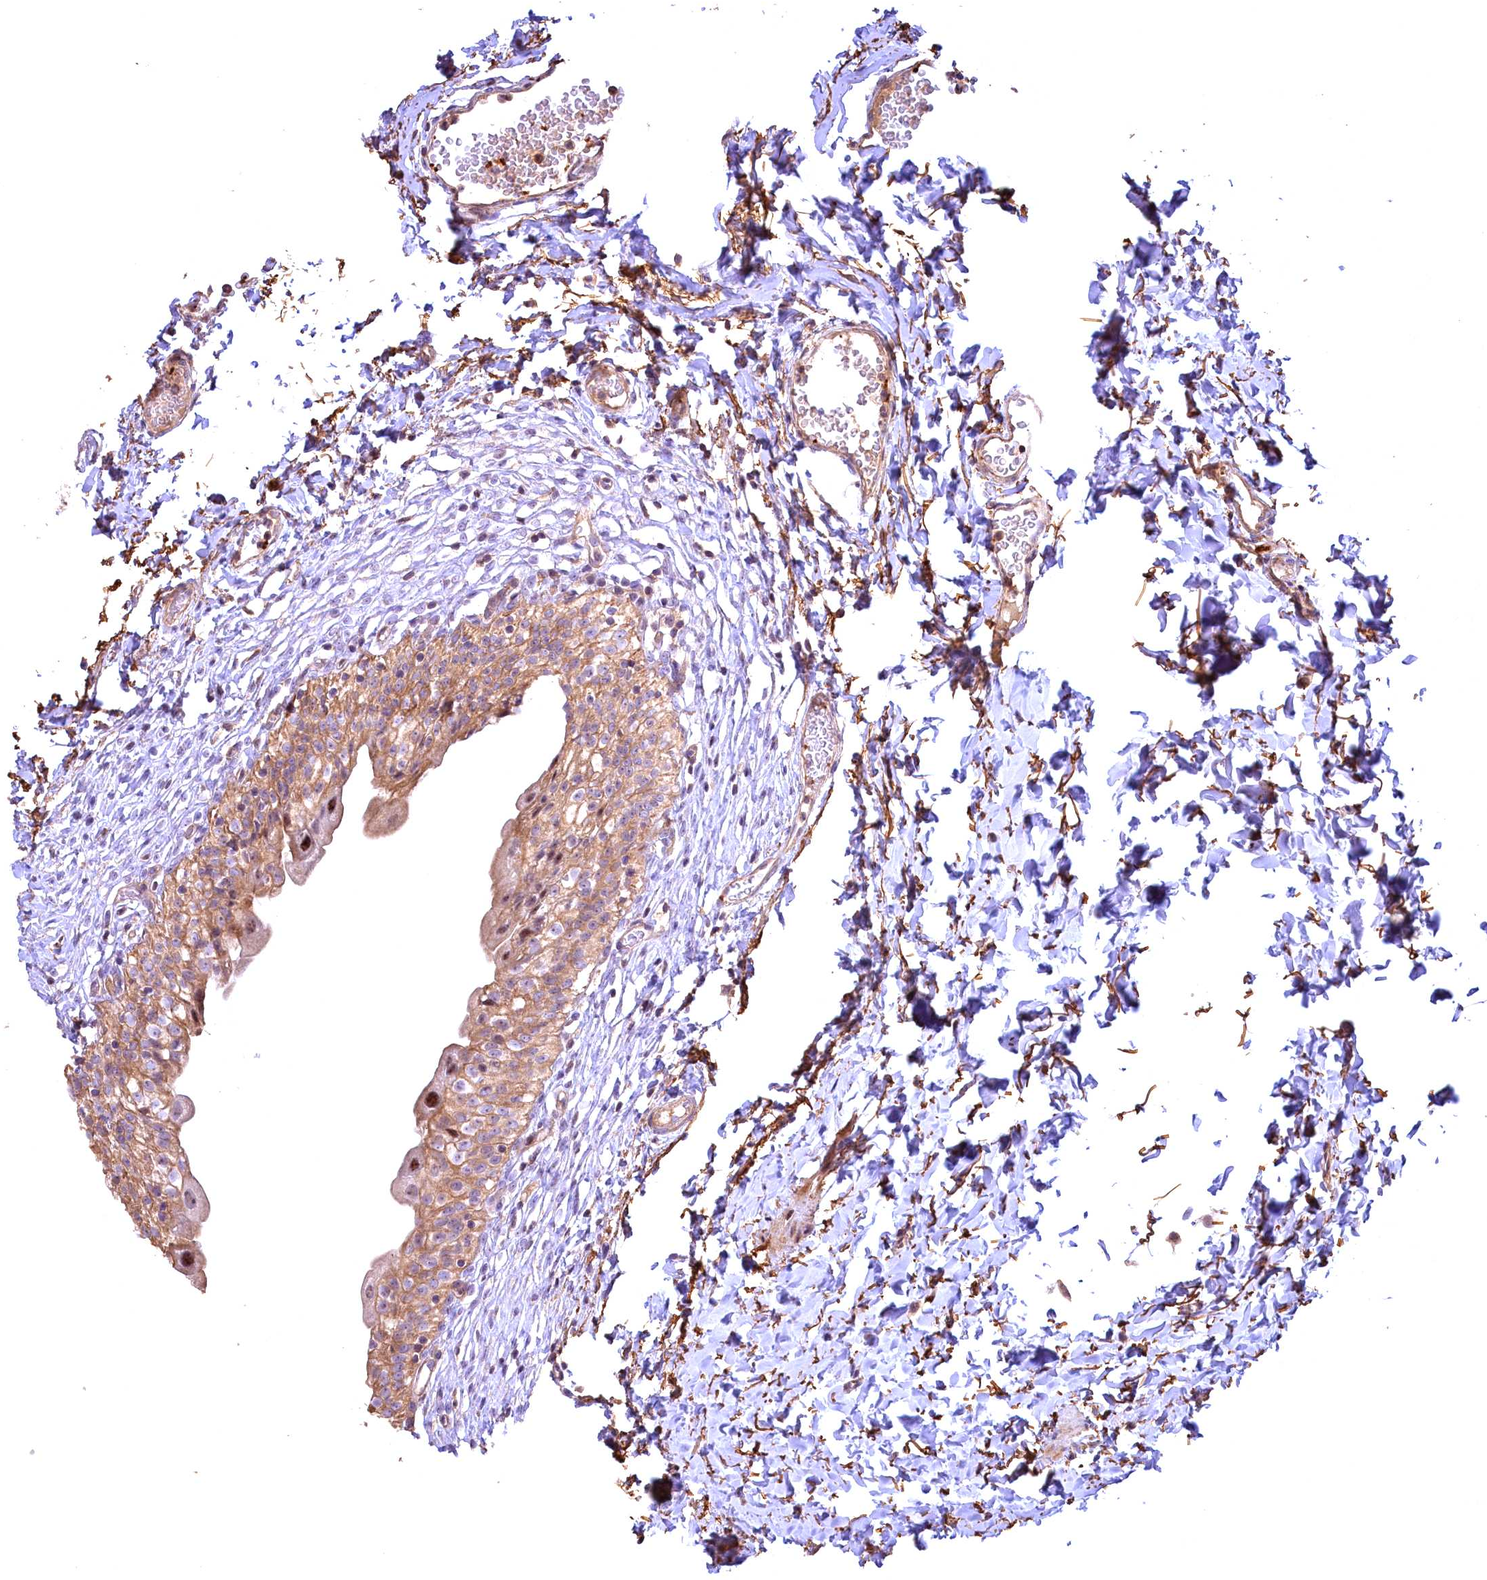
{"staining": {"intensity": "moderate", "quantity": ">75%", "location": "cytoplasmic/membranous,nuclear"}, "tissue": "urinary bladder", "cell_type": "Urothelial cells", "image_type": "normal", "snomed": [{"axis": "morphology", "description": "Normal tissue, NOS"}, {"axis": "topography", "description": "Urinary bladder"}], "caption": "Immunohistochemical staining of normal human urinary bladder exhibits >75% levels of moderate cytoplasmic/membranous,nuclear protein staining in about >75% of urothelial cells. (brown staining indicates protein expression, while blue staining denotes nuclei).", "gene": "FUZ", "patient": {"sex": "male", "age": 55}}